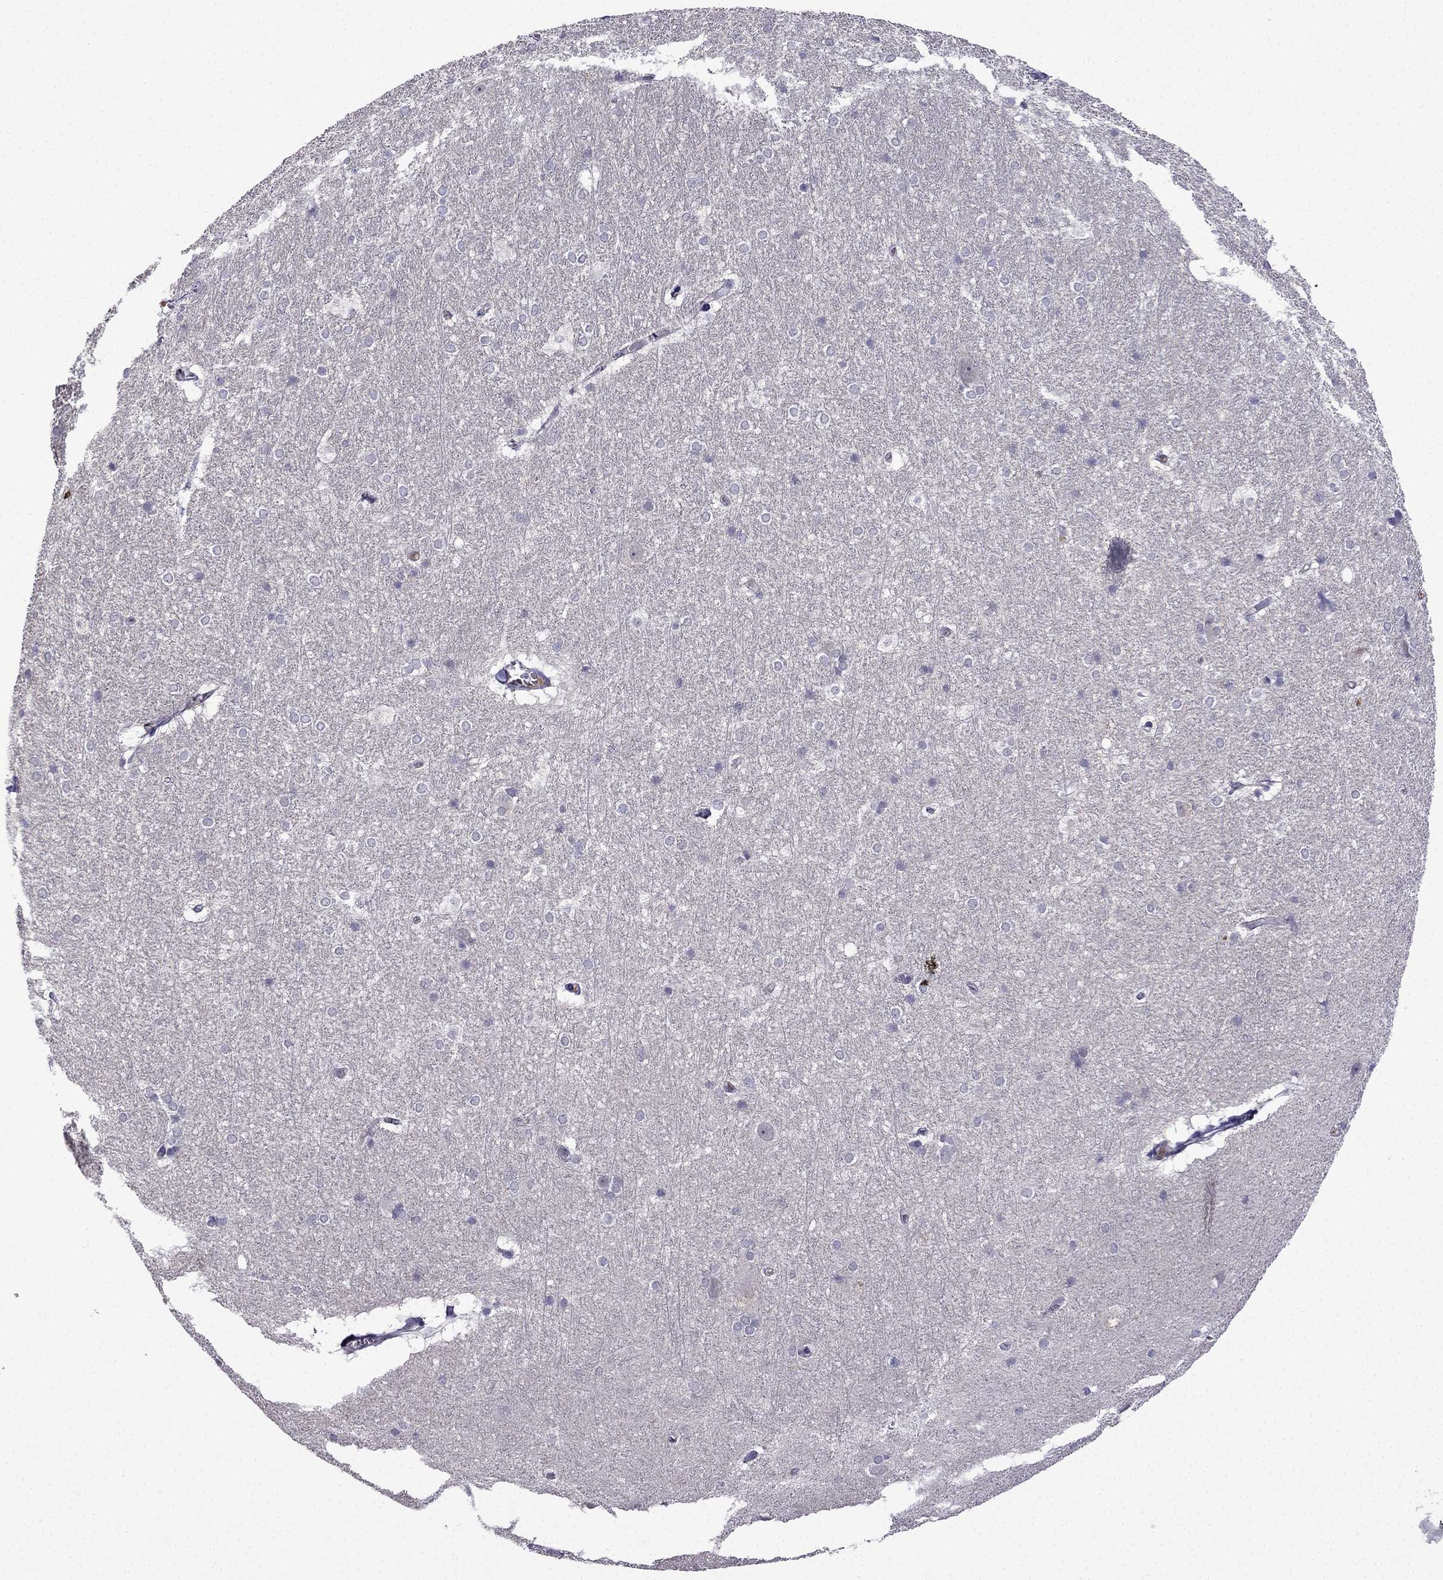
{"staining": {"intensity": "negative", "quantity": "none", "location": "none"}, "tissue": "hippocampus", "cell_type": "Glial cells", "image_type": "normal", "snomed": [{"axis": "morphology", "description": "Normal tissue, NOS"}, {"axis": "topography", "description": "Cerebral cortex"}, {"axis": "topography", "description": "Hippocampus"}], "caption": "The histopathology image demonstrates no significant staining in glial cells of hippocampus. (Brightfield microscopy of DAB (3,3'-diaminobenzidine) immunohistochemistry (IHC) at high magnification).", "gene": "UHRF1", "patient": {"sex": "female", "age": 19}}